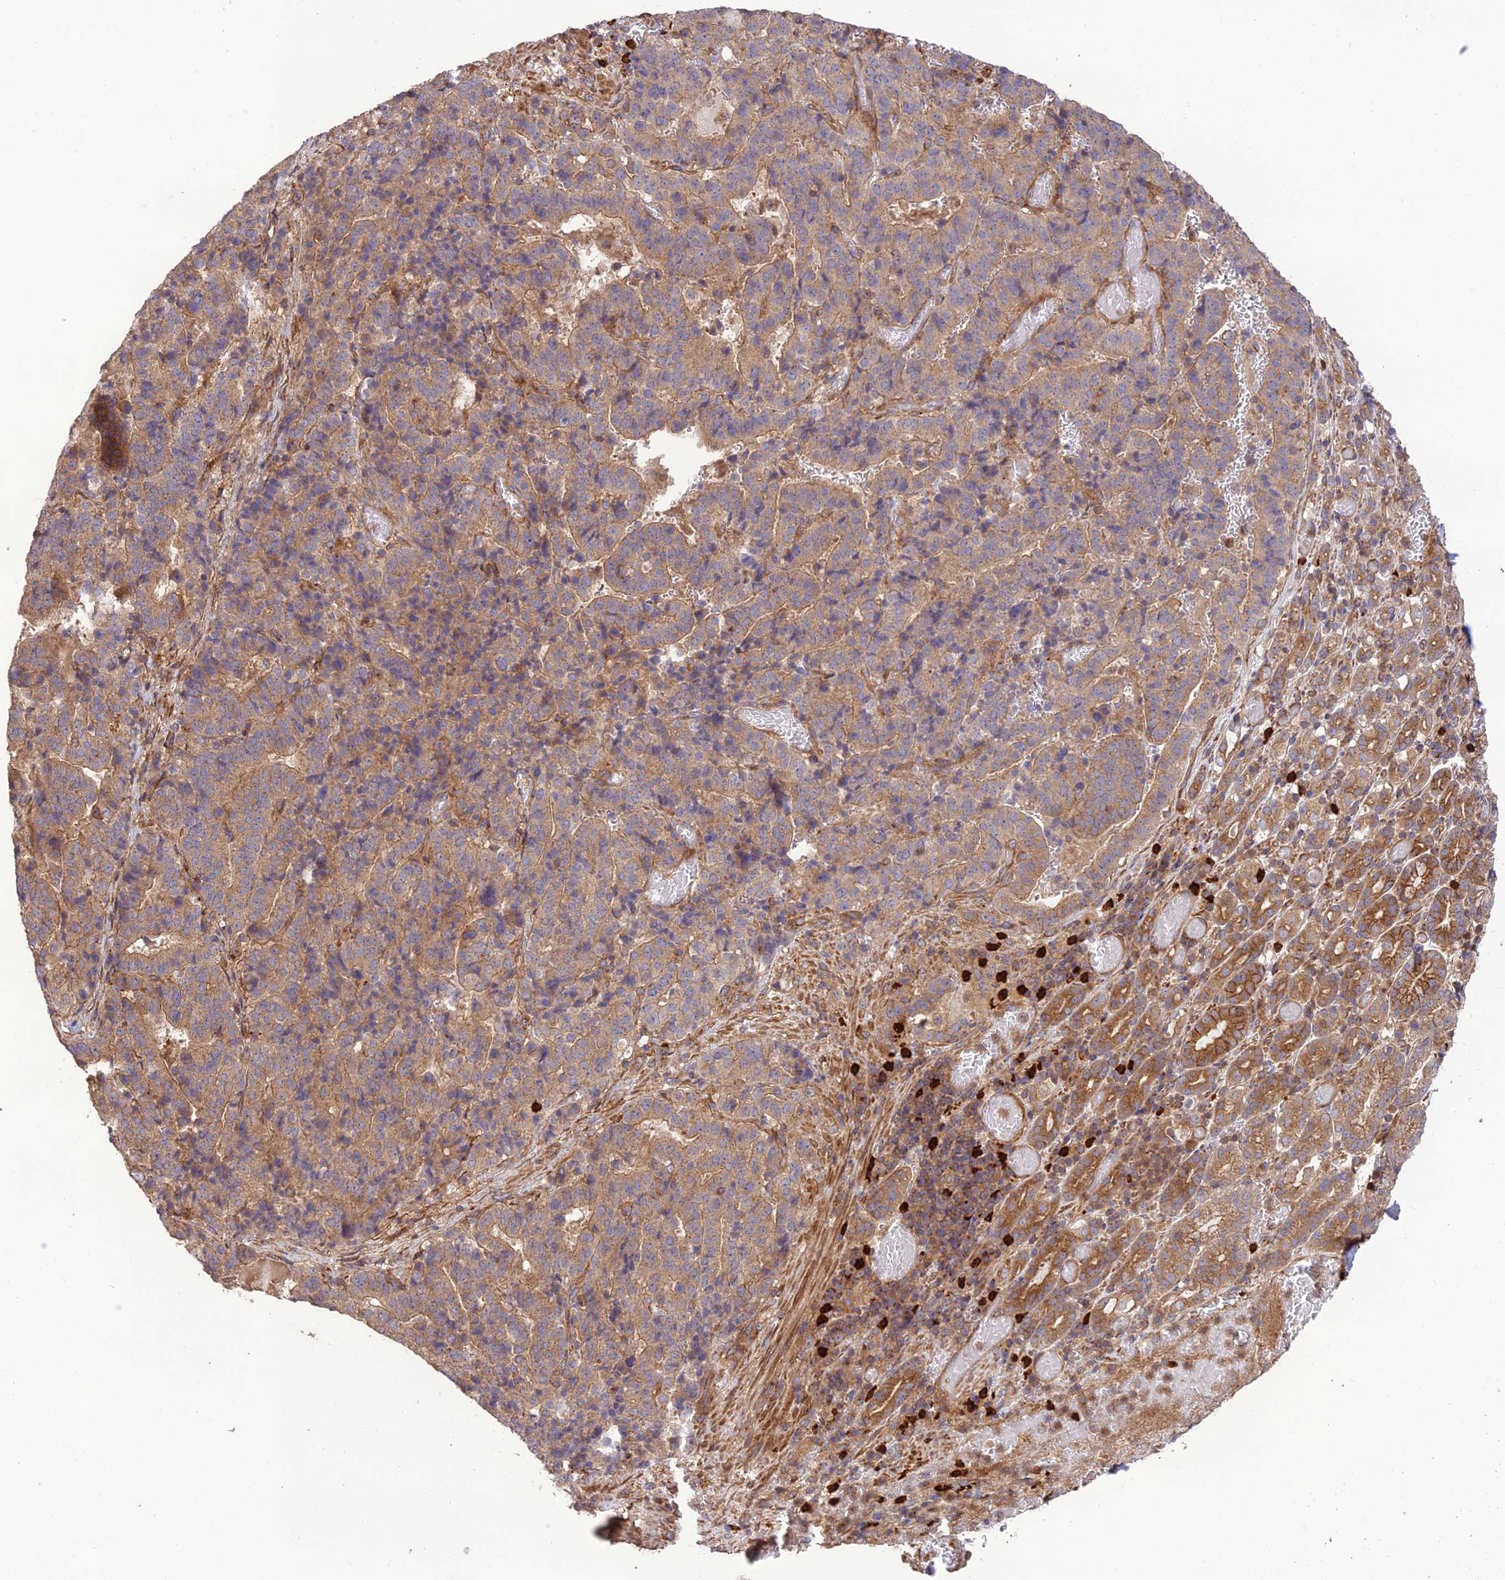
{"staining": {"intensity": "weak", "quantity": "25%-75%", "location": "cytoplasmic/membranous"}, "tissue": "stomach cancer", "cell_type": "Tumor cells", "image_type": "cancer", "snomed": [{"axis": "morphology", "description": "Adenocarcinoma, NOS"}, {"axis": "topography", "description": "Stomach"}], "caption": "Weak cytoplasmic/membranous protein expression is identified in approximately 25%-75% of tumor cells in stomach adenocarcinoma. The protein is shown in brown color, while the nuclei are stained blue.", "gene": "TMEM131L", "patient": {"sex": "male", "age": 48}}